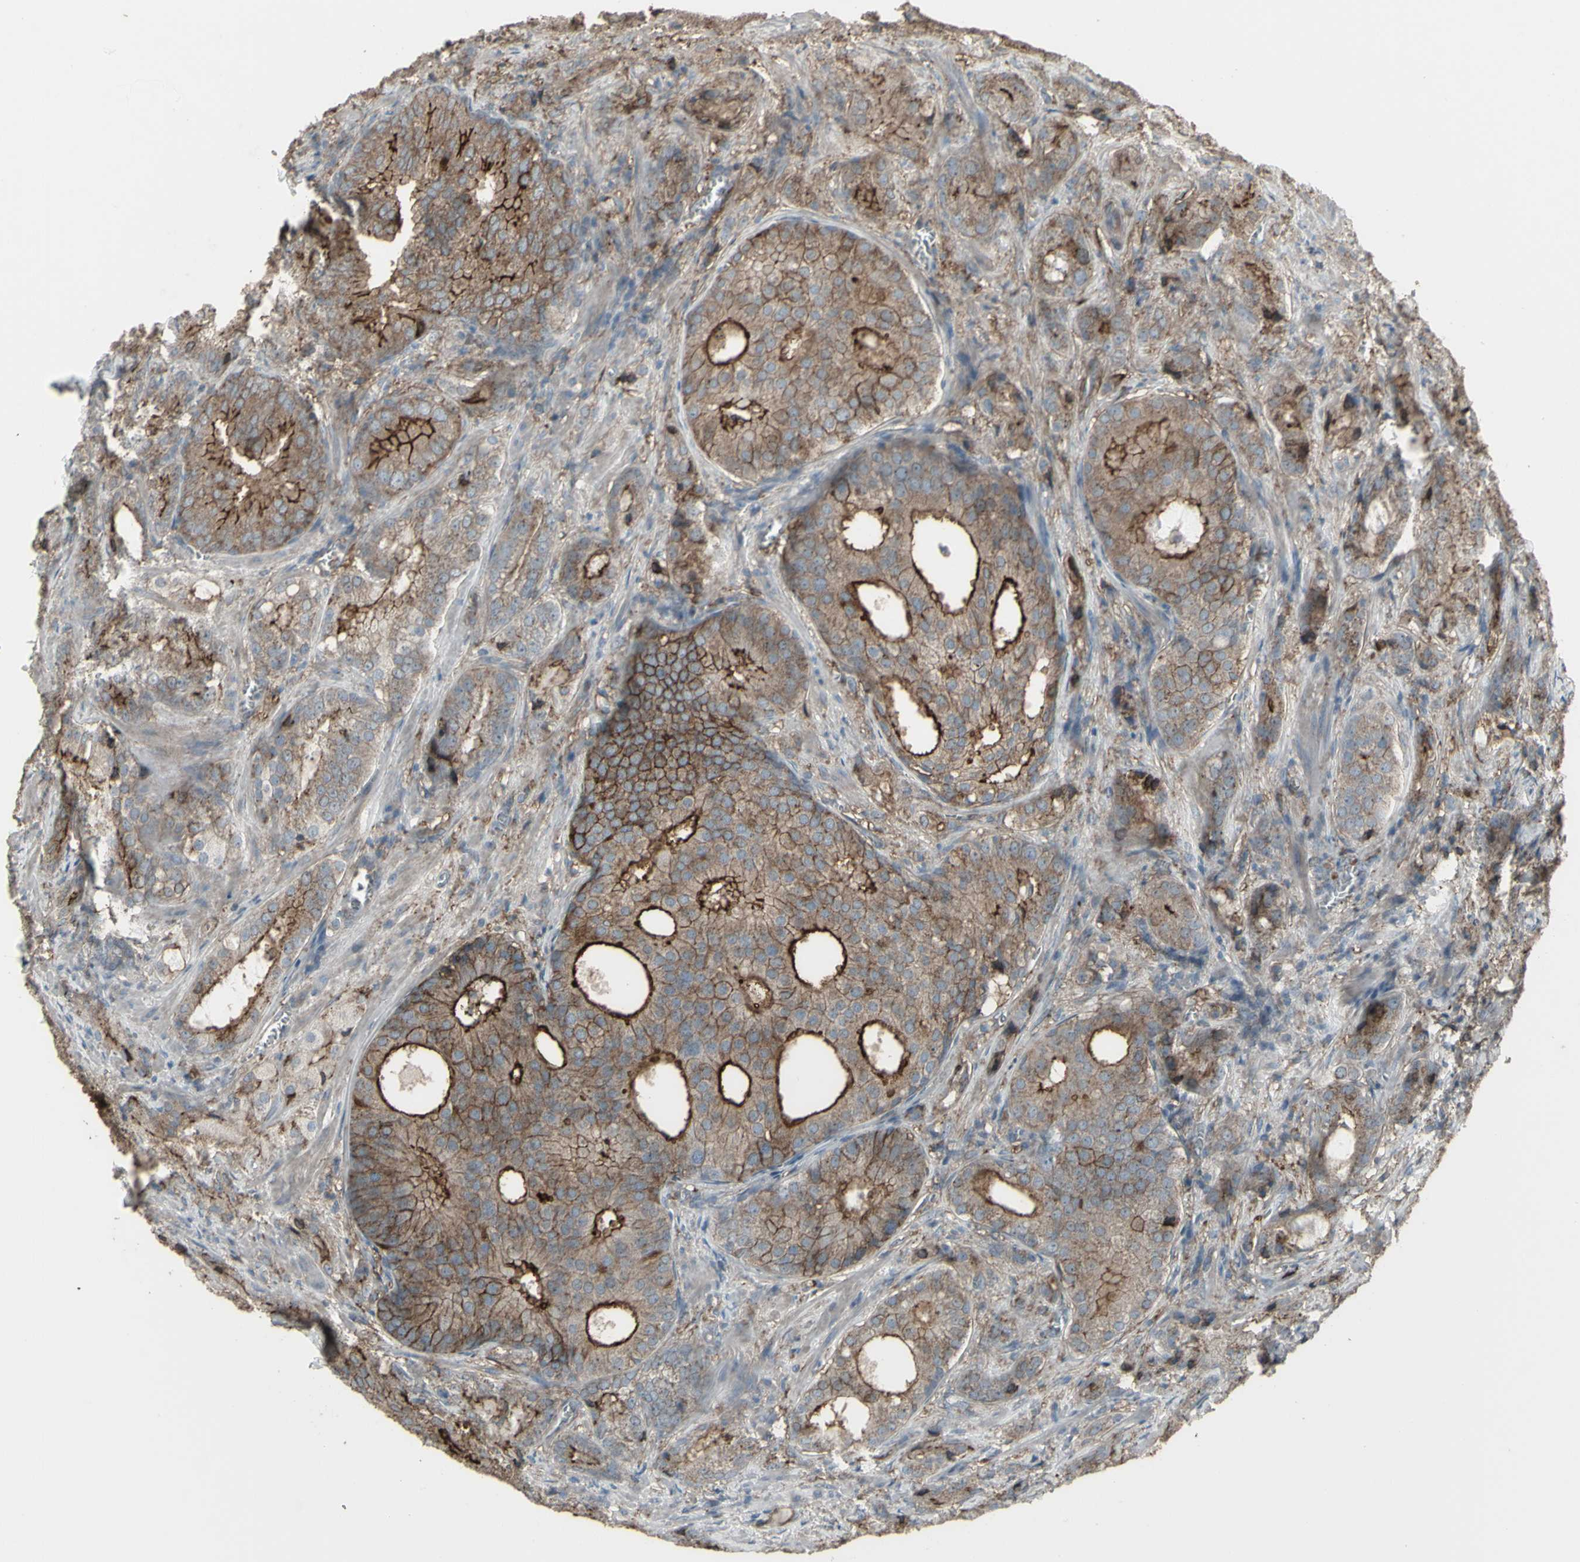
{"staining": {"intensity": "moderate", "quantity": "25%-75%", "location": "cytoplasmic/membranous"}, "tissue": "prostate cancer", "cell_type": "Tumor cells", "image_type": "cancer", "snomed": [{"axis": "morphology", "description": "Adenocarcinoma, High grade"}, {"axis": "topography", "description": "Prostate"}], "caption": "Immunohistochemical staining of prostate cancer displays medium levels of moderate cytoplasmic/membranous expression in about 25%-75% of tumor cells.", "gene": "SMO", "patient": {"sex": "male", "age": 64}}